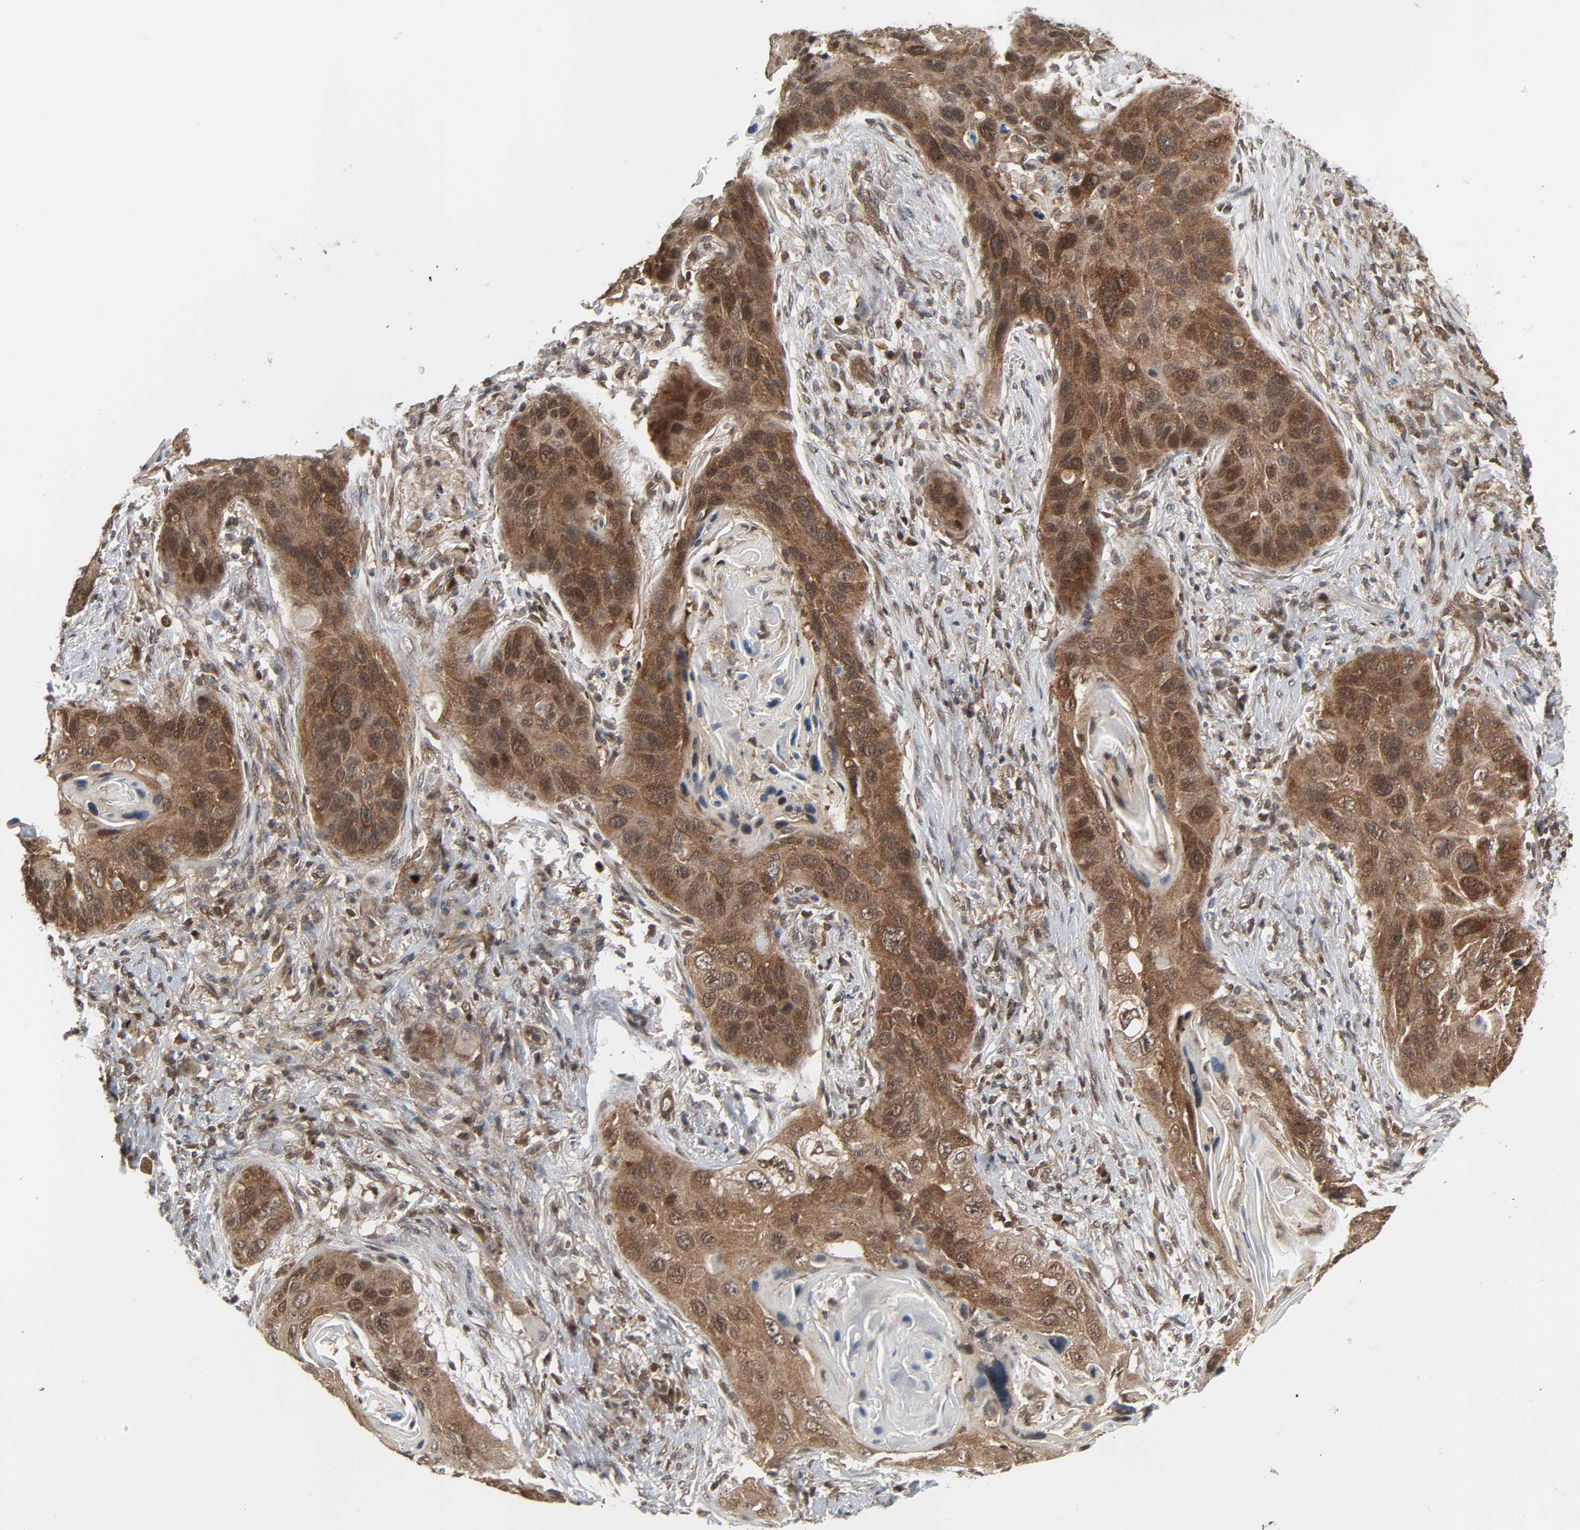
{"staining": {"intensity": "strong", "quantity": ">75%", "location": "cytoplasmic/membranous,nuclear"}, "tissue": "lung cancer", "cell_type": "Tumor cells", "image_type": "cancer", "snomed": [{"axis": "morphology", "description": "Squamous cell carcinoma, NOS"}, {"axis": "topography", "description": "Lung"}], "caption": "Brown immunohistochemical staining in lung cancer (squamous cell carcinoma) demonstrates strong cytoplasmic/membranous and nuclear positivity in about >75% of tumor cells.", "gene": "GSK3A", "patient": {"sex": "female", "age": 67}}